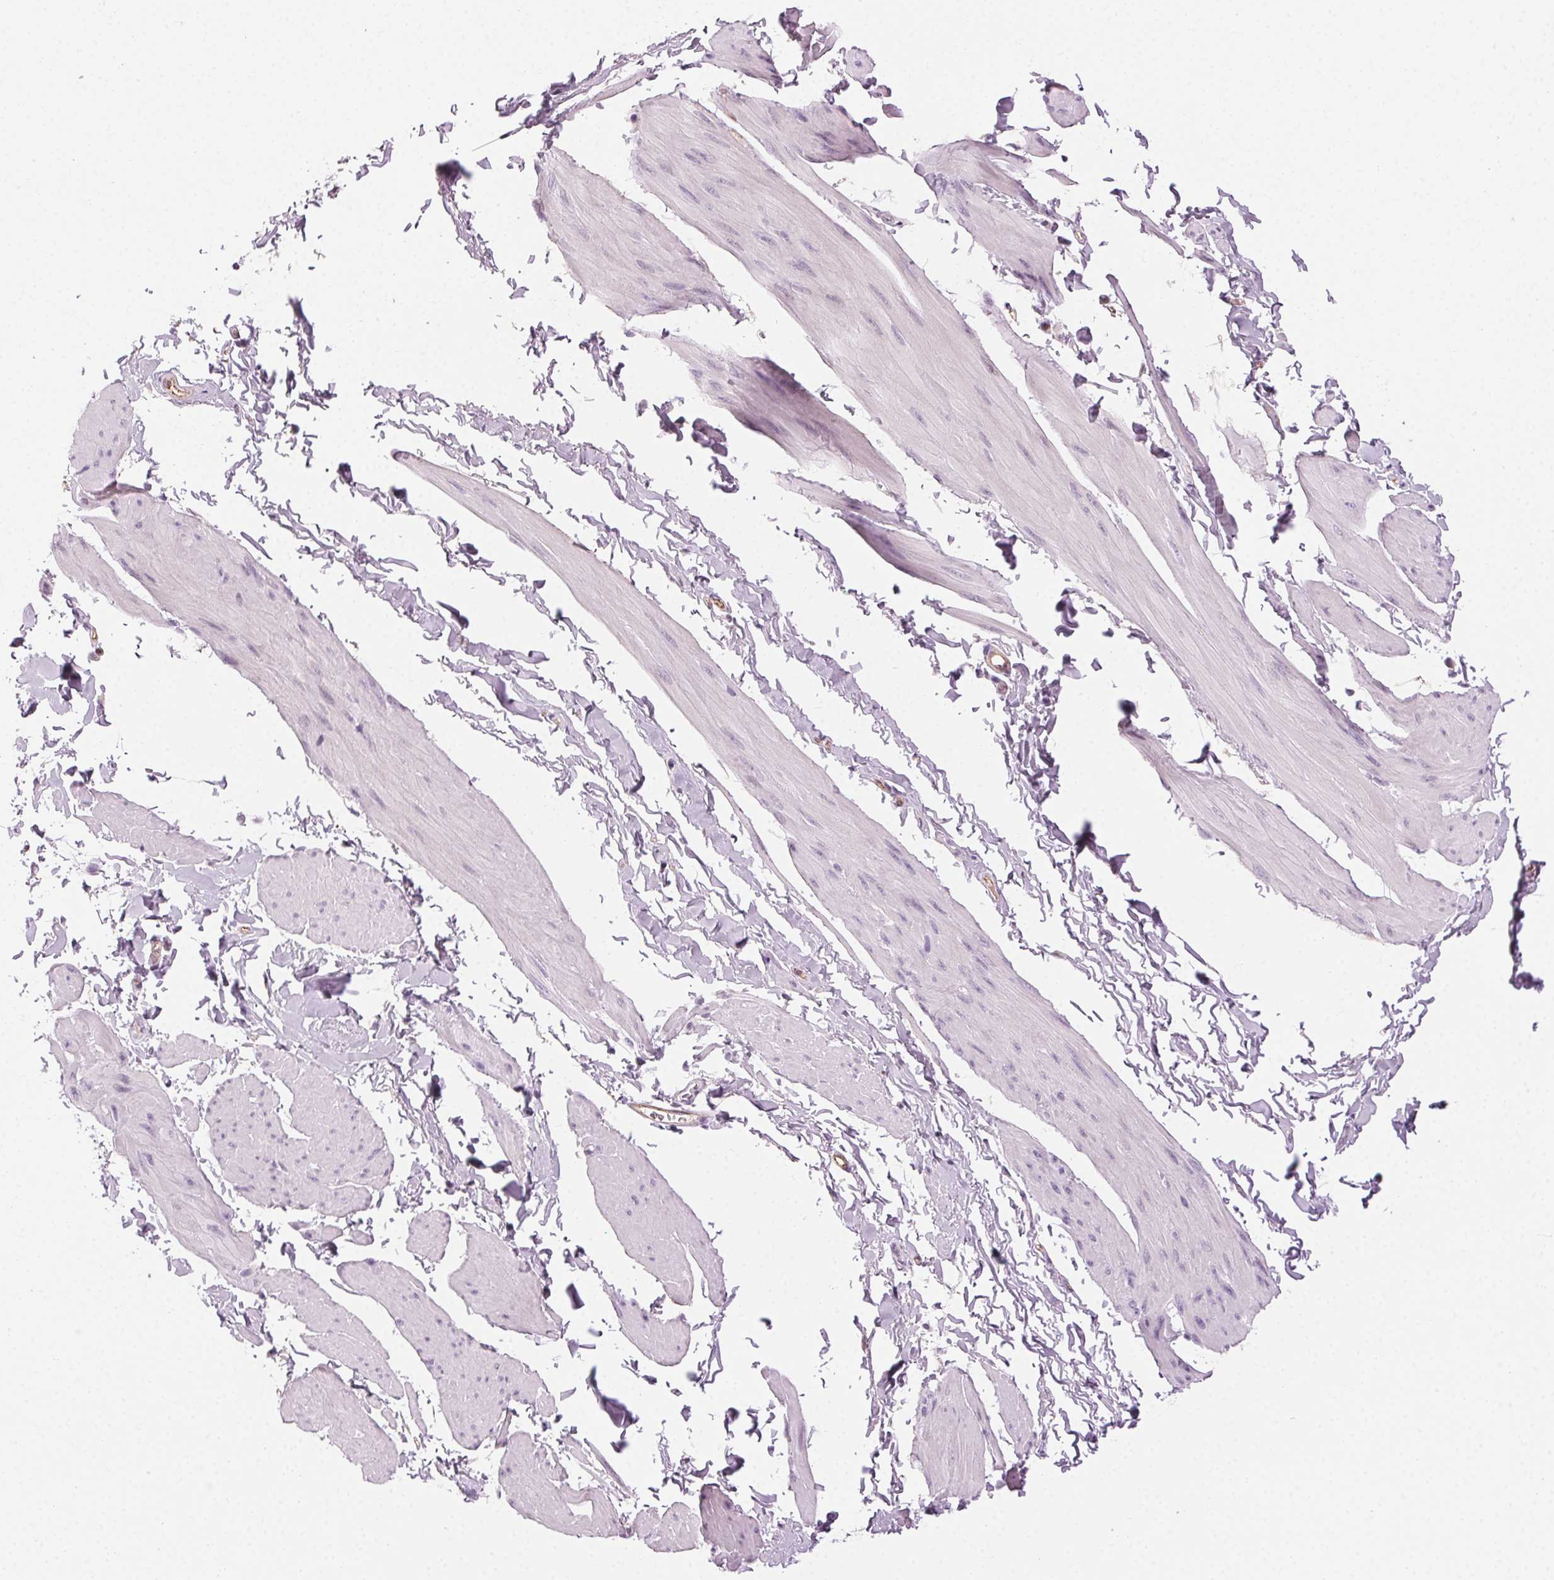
{"staining": {"intensity": "negative", "quantity": "none", "location": "none"}, "tissue": "smooth muscle", "cell_type": "Smooth muscle cells", "image_type": "normal", "snomed": [{"axis": "morphology", "description": "Normal tissue, NOS"}, {"axis": "topography", "description": "Adipose tissue"}, {"axis": "topography", "description": "Smooth muscle"}, {"axis": "topography", "description": "Peripheral nerve tissue"}], "caption": "Immunohistochemistry (IHC) image of unremarkable smooth muscle: human smooth muscle stained with DAB shows no significant protein expression in smooth muscle cells.", "gene": "AIF1L", "patient": {"sex": "male", "age": 83}}